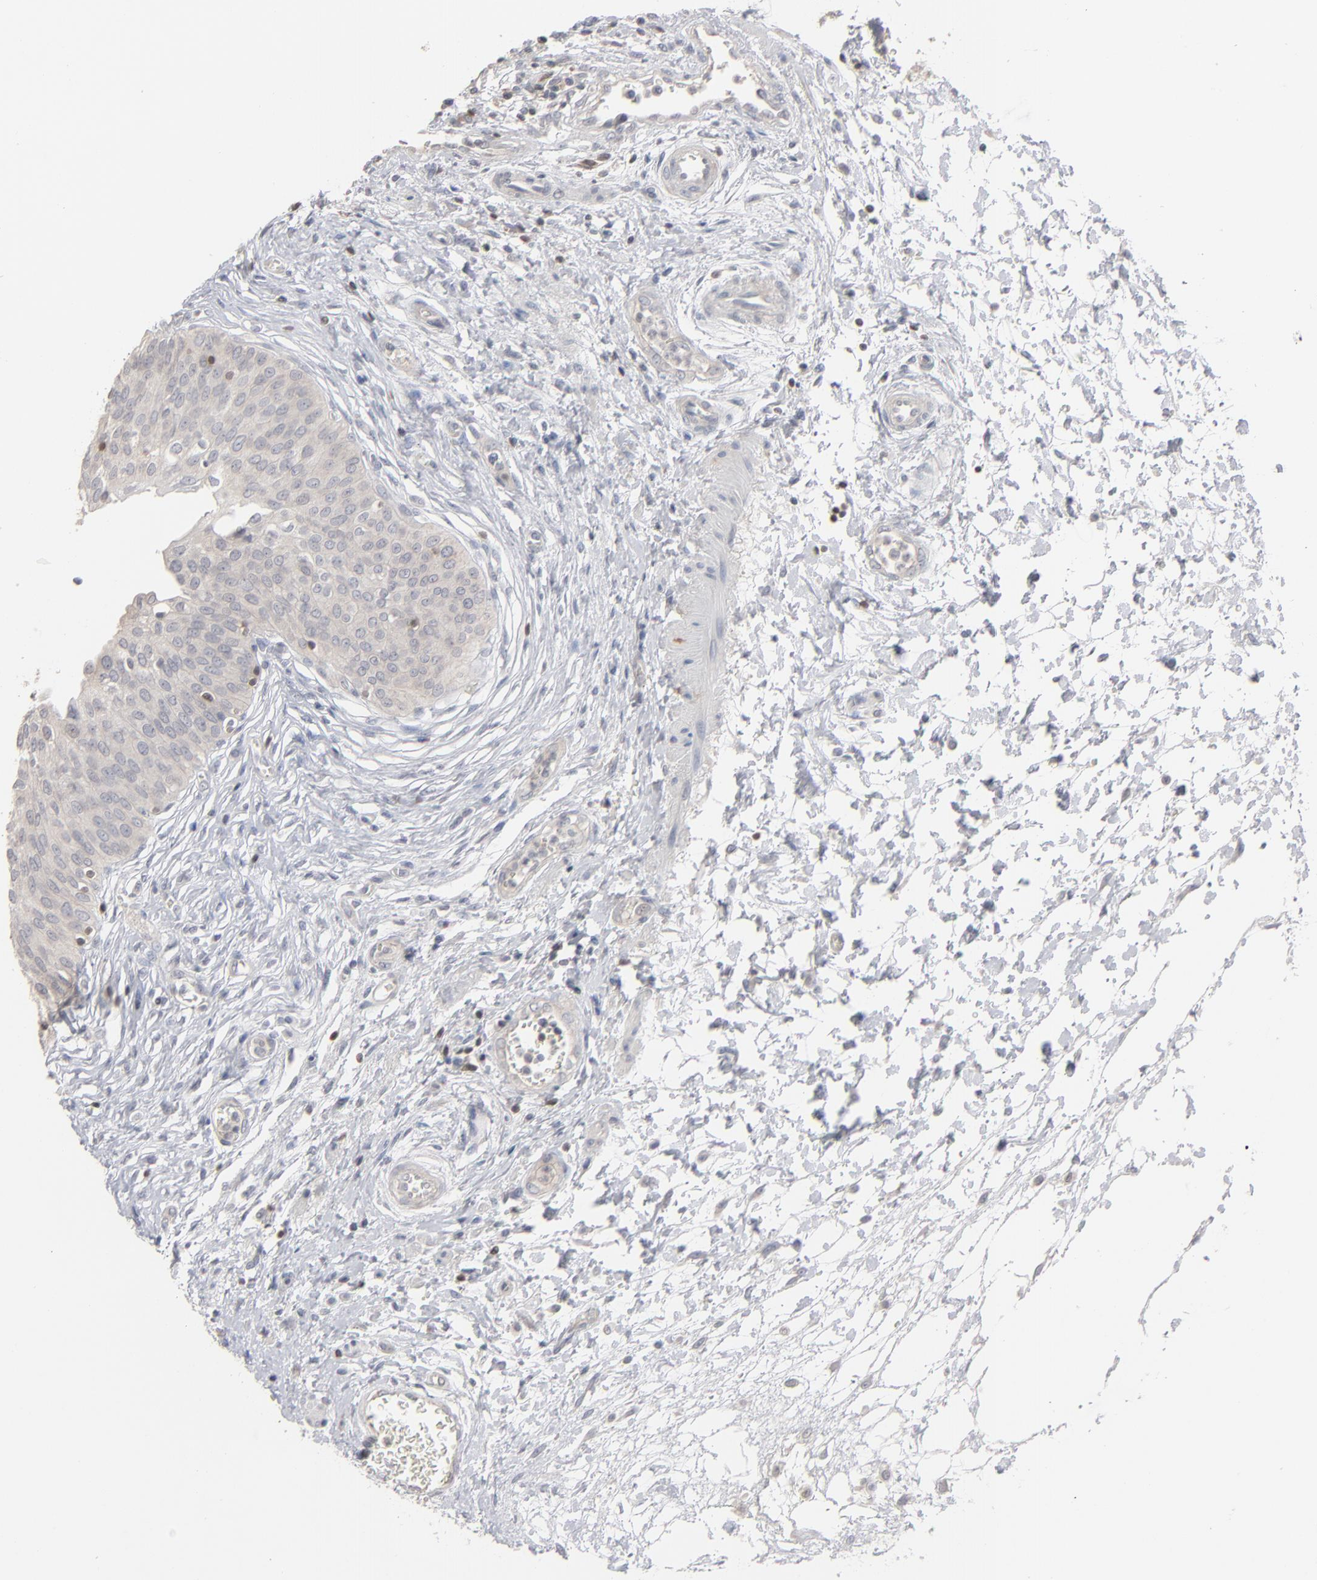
{"staining": {"intensity": "moderate", "quantity": ">75%", "location": "cytoplasmic/membranous"}, "tissue": "urinary bladder", "cell_type": "Urothelial cells", "image_type": "normal", "snomed": [{"axis": "morphology", "description": "Normal tissue, NOS"}, {"axis": "topography", "description": "Smooth muscle"}, {"axis": "topography", "description": "Urinary bladder"}], "caption": "The photomicrograph displays immunohistochemical staining of unremarkable urinary bladder. There is moderate cytoplasmic/membranous positivity is identified in about >75% of urothelial cells. (DAB (3,3'-diaminobenzidine) = brown stain, brightfield microscopy at high magnification).", "gene": "STAT4", "patient": {"sex": "male", "age": 35}}